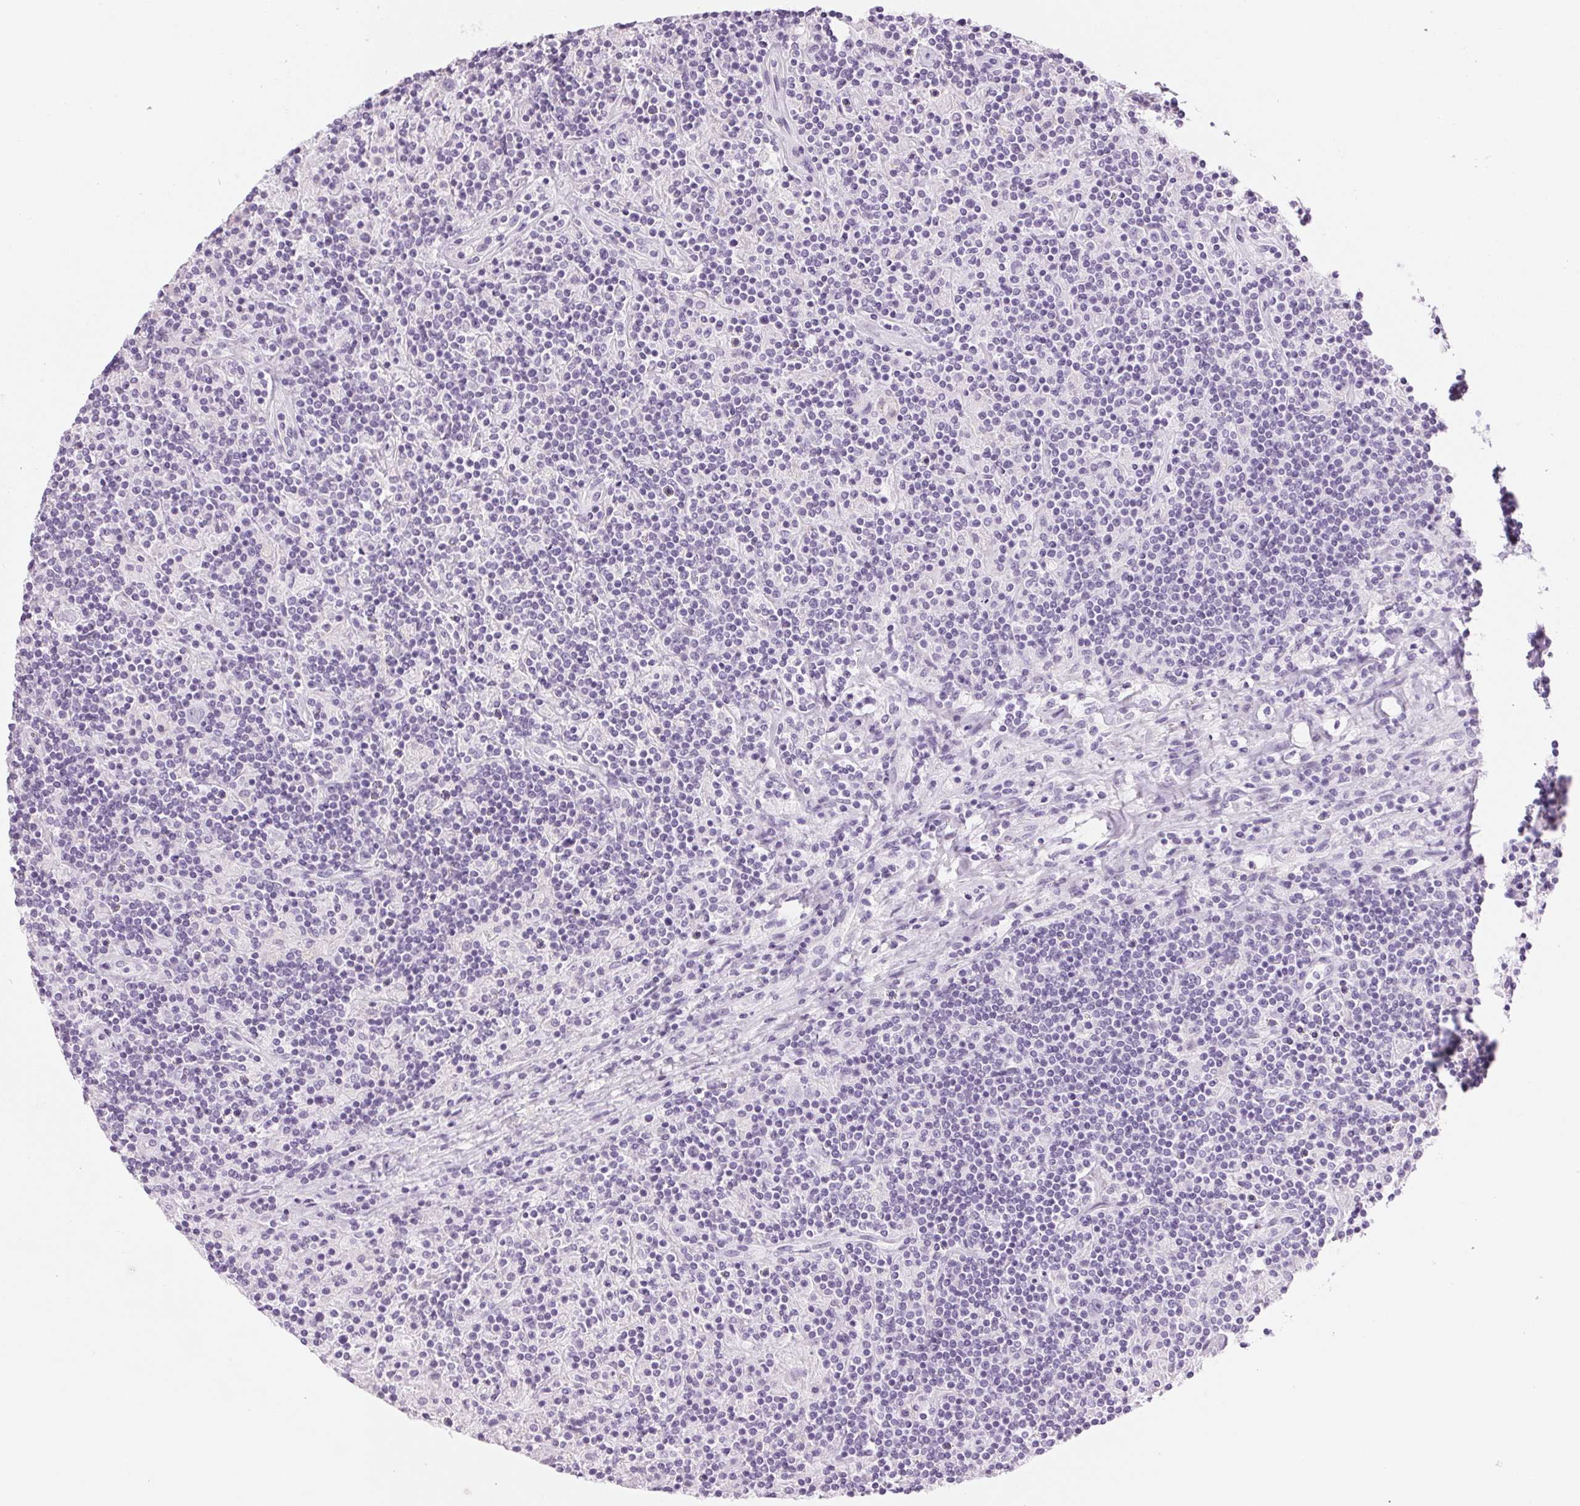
{"staining": {"intensity": "negative", "quantity": "none", "location": "none"}, "tissue": "lymphoma", "cell_type": "Tumor cells", "image_type": "cancer", "snomed": [{"axis": "morphology", "description": "Hodgkin's disease, NOS"}, {"axis": "topography", "description": "Lymph node"}], "caption": "Tumor cells are negative for brown protein staining in Hodgkin's disease.", "gene": "IGFBP1", "patient": {"sex": "male", "age": 70}}